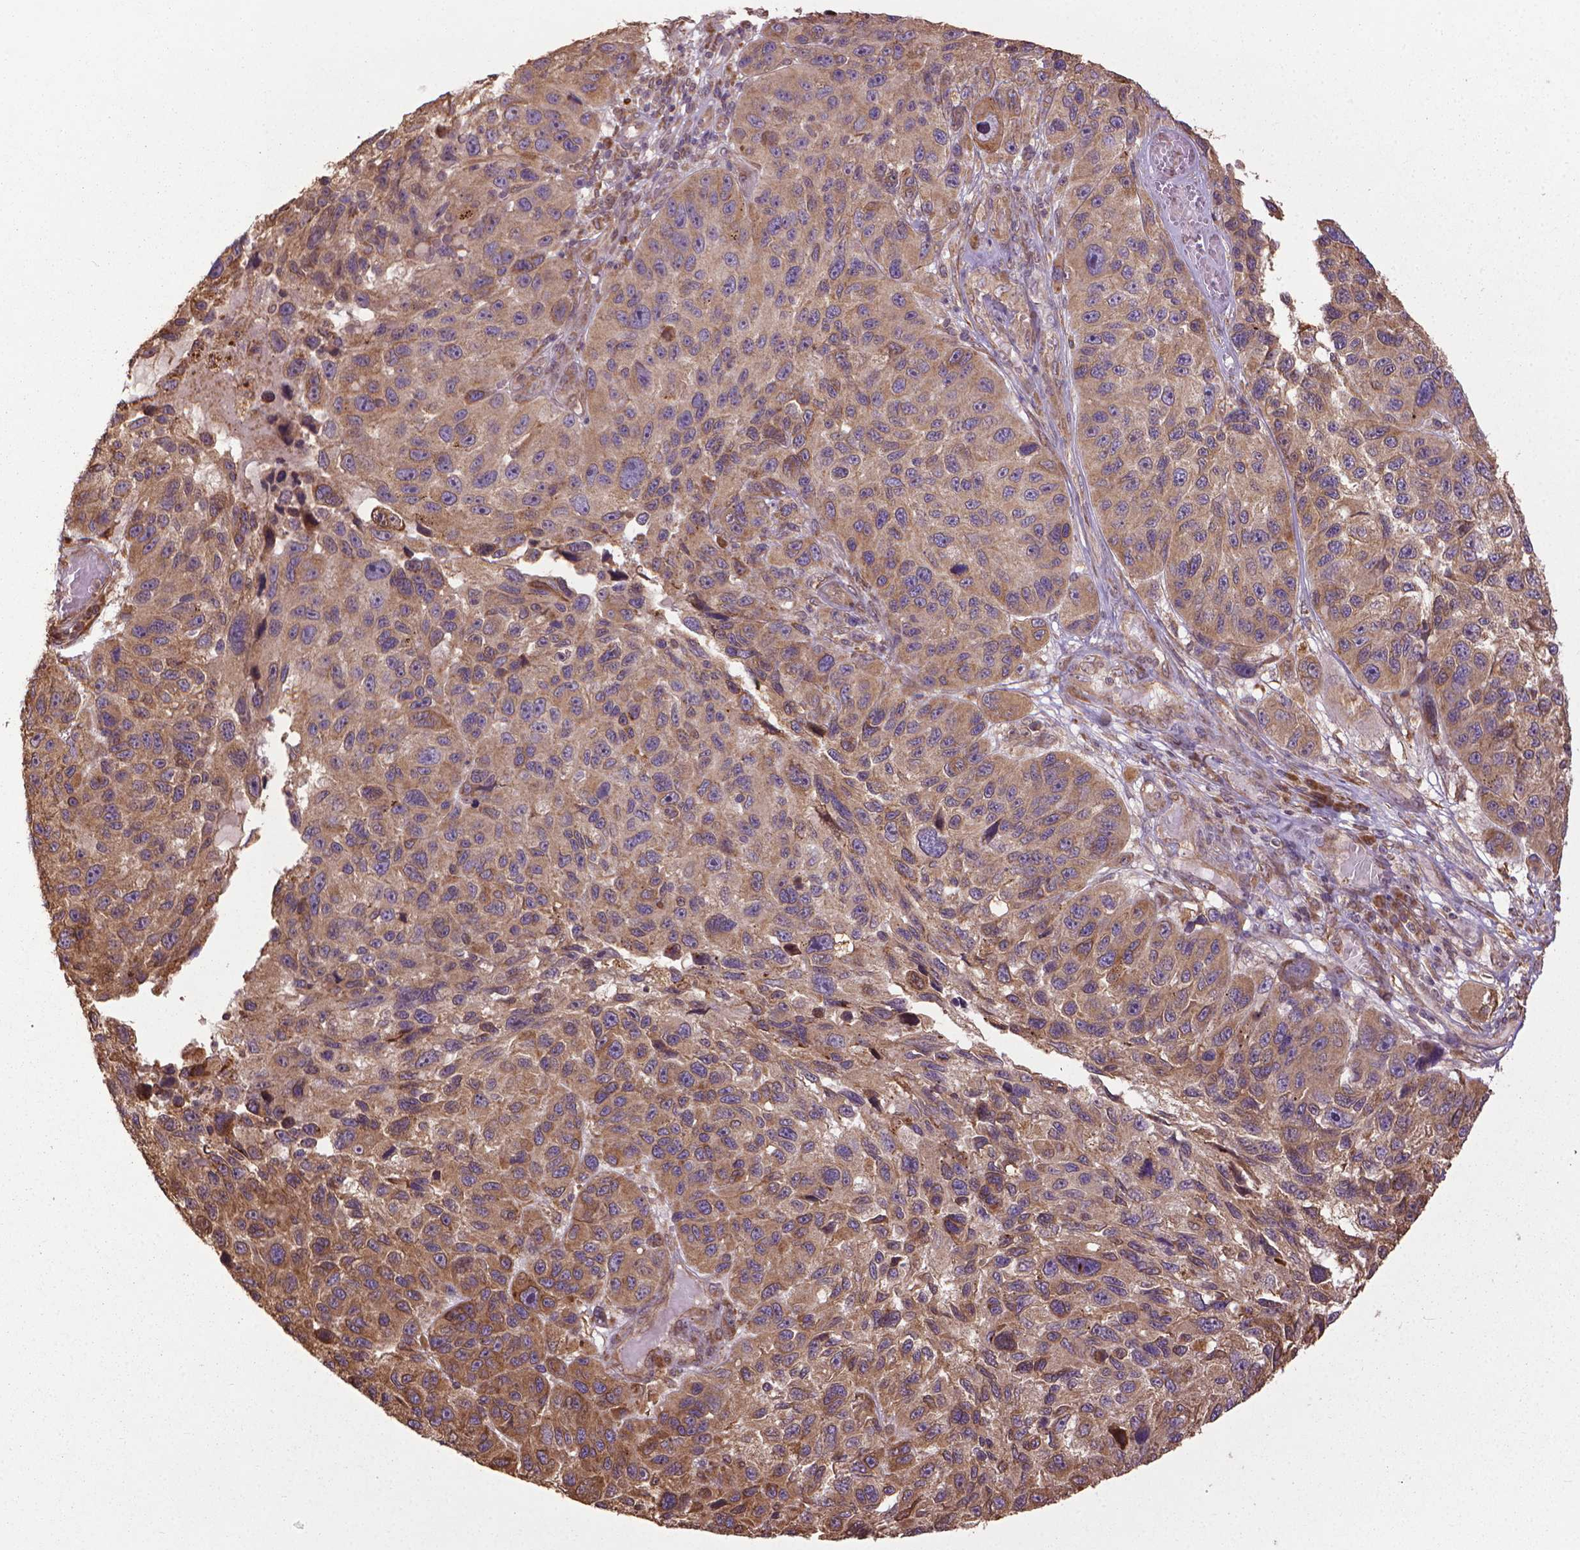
{"staining": {"intensity": "moderate", "quantity": ">75%", "location": "cytoplasmic/membranous"}, "tissue": "melanoma", "cell_type": "Tumor cells", "image_type": "cancer", "snomed": [{"axis": "morphology", "description": "Malignant melanoma, NOS"}, {"axis": "topography", "description": "Skin"}], "caption": "IHC micrograph of human melanoma stained for a protein (brown), which exhibits medium levels of moderate cytoplasmic/membranous positivity in approximately >75% of tumor cells.", "gene": "GAS1", "patient": {"sex": "male", "age": 53}}